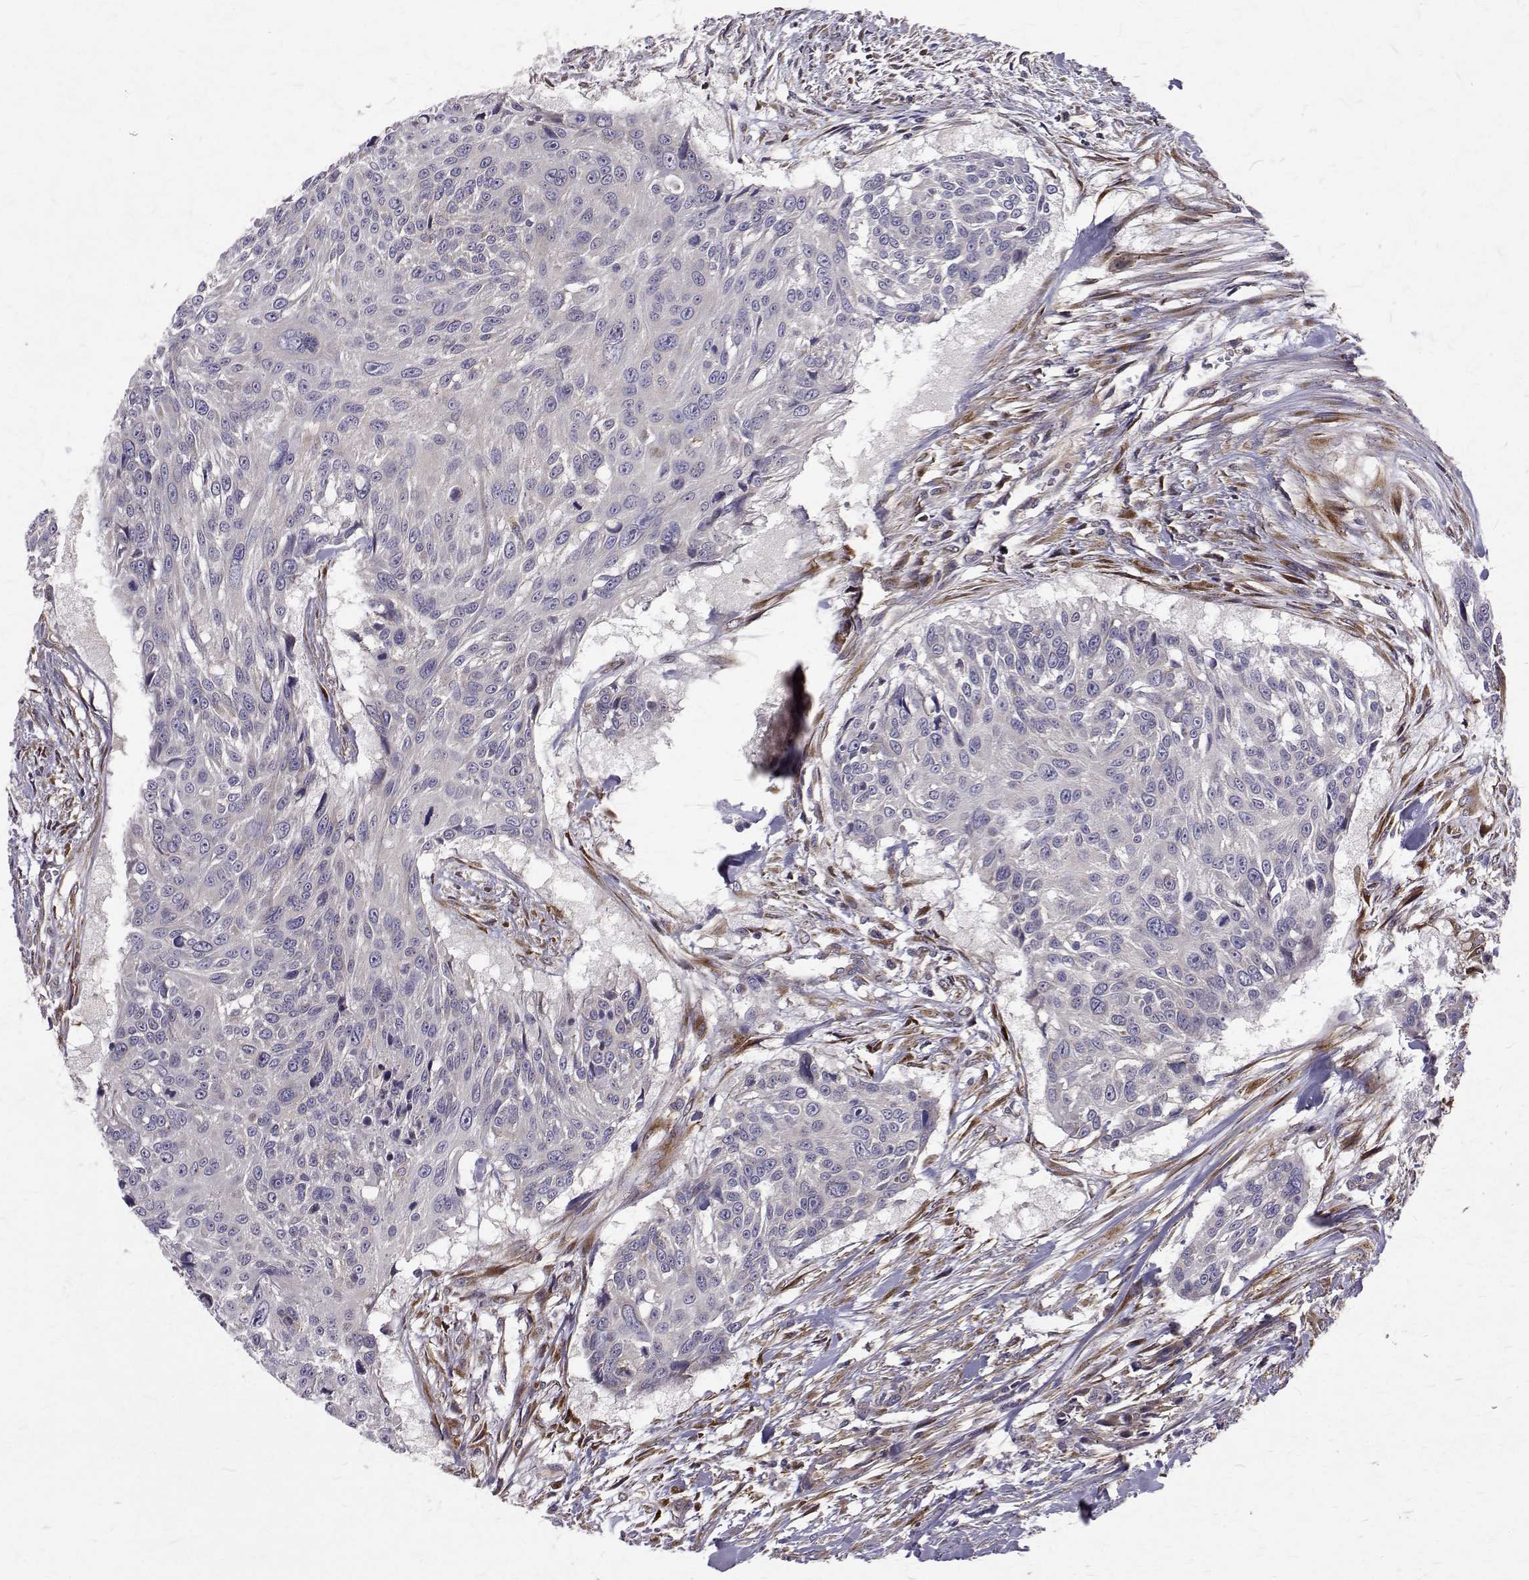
{"staining": {"intensity": "negative", "quantity": "none", "location": "none"}, "tissue": "urothelial cancer", "cell_type": "Tumor cells", "image_type": "cancer", "snomed": [{"axis": "morphology", "description": "Urothelial carcinoma, NOS"}, {"axis": "topography", "description": "Urinary bladder"}], "caption": "The immunohistochemistry (IHC) image has no significant positivity in tumor cells of transitional cell carcinoma tissue.", "gene": "ARFGAP1", "patient": {"sex": "male", "age": 55}}